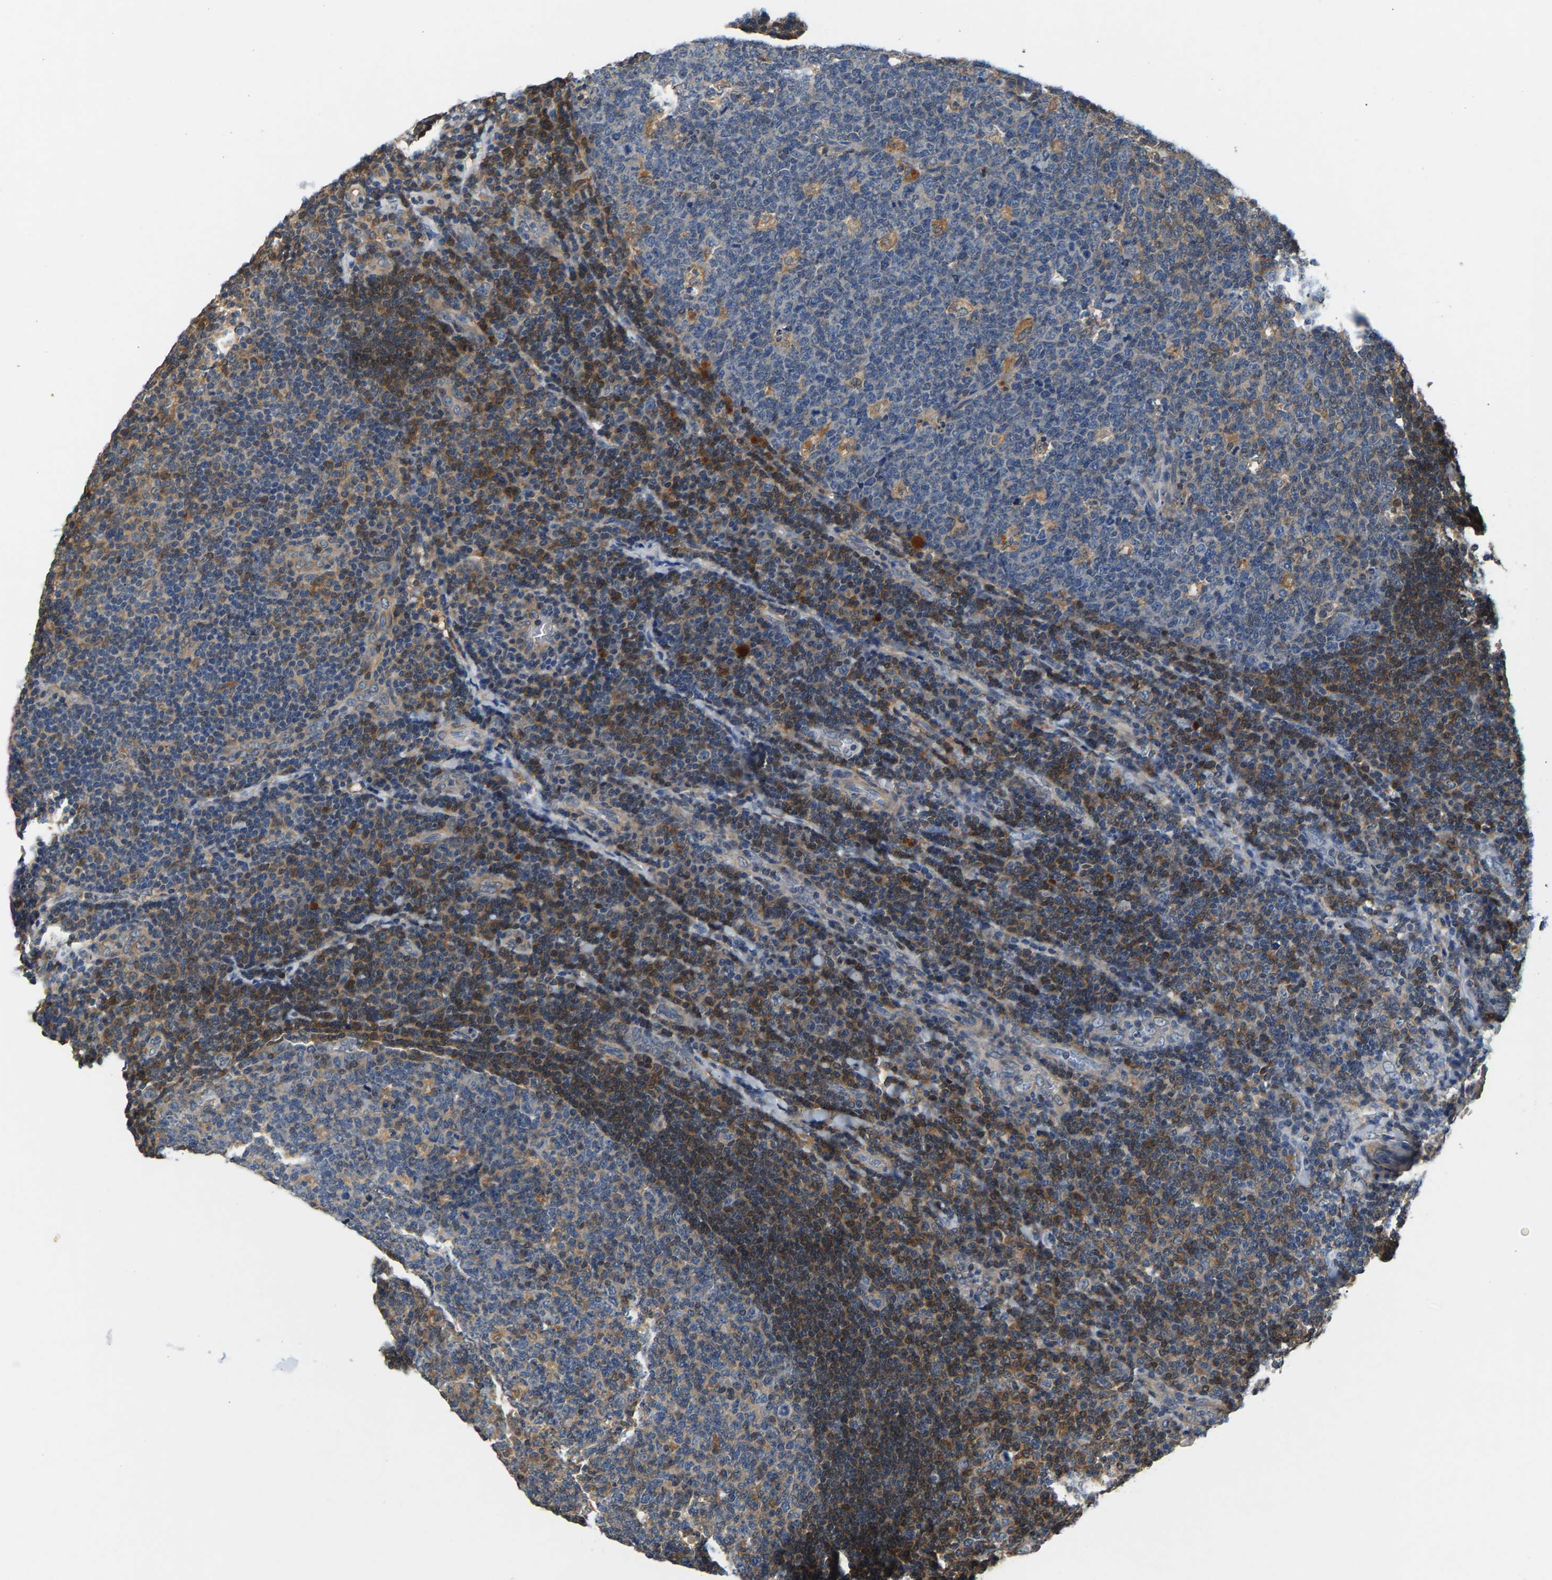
{"staining": {"intensity": "moderate", "quantity": "<25%", "location": "cytoplasmic/membranous"}, "tissue": "tonsil", "cell_type": "Germinal center cells", "image_type": "normal", "snomed": [{"axis": "morphology", "description": "Normal tissue, NOS"}, {"axis": "topography", "description": "Tonsil"}], "caption": "Protein expression analysis of benign human tonsil reveals moderate cytoplasmic/membranous staining in approximately <25% of germinal center cells. (DAB = brown stain, brightfield microscopy at high magnification).", "gene": "NT5C", "patient": {"sex": "male", "age": 17}}